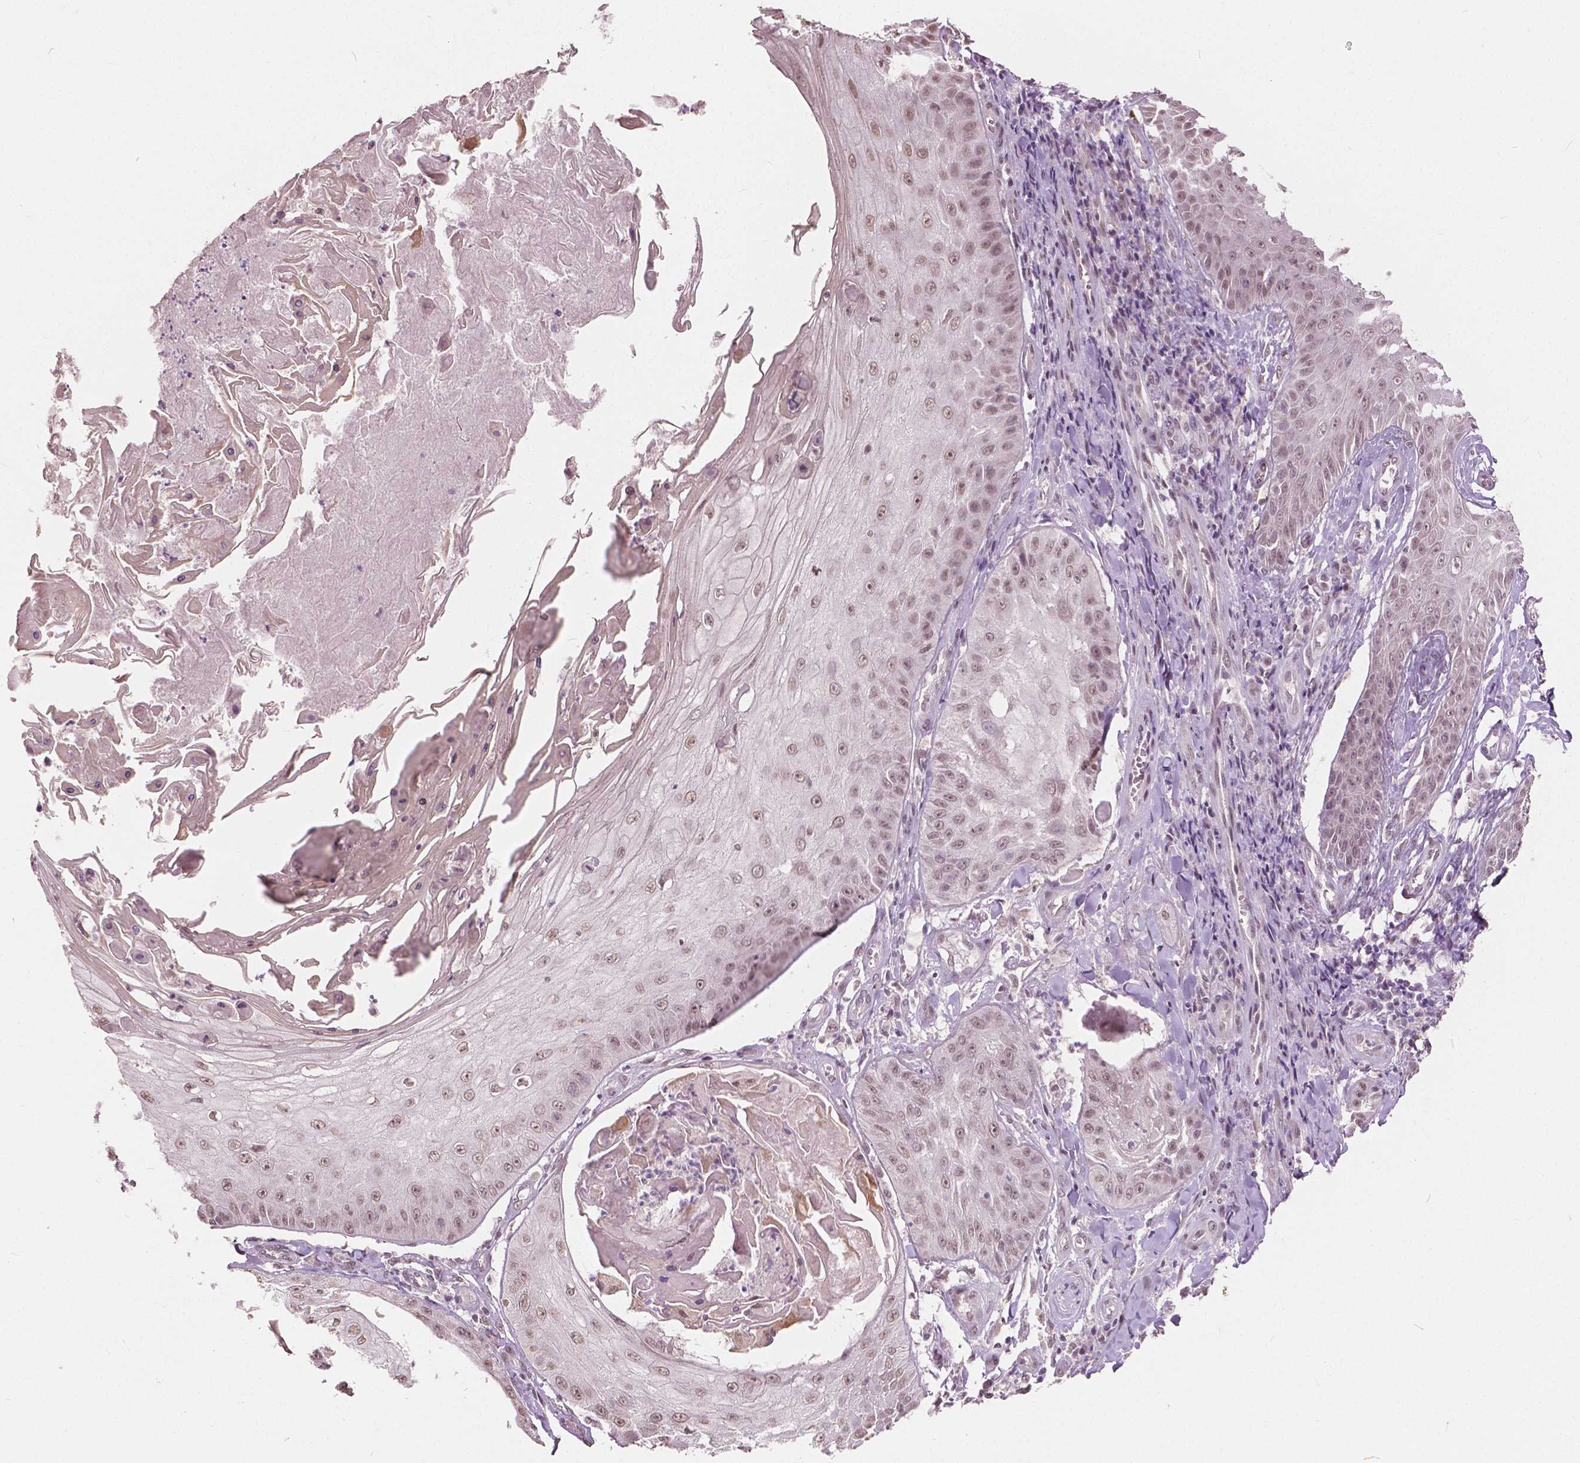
{"staining": {"intensity": "moderate", "quantity": ">75%", "location": "nuclear"}, "tissue": "skin cancer", "cell_type": "Tumor cells", "image_type": "cancer", "snomed": [{"axis": "morphology", "description": "Squamous cell carcinoma, NOS"}, {"axis": "topography", "description": "Skin"}], "caption": "Immunohistochemistry (IHC) of human skin cancer exhibits medium levels of moderate nuclear staining in approximately >75% of tumor cells.", "gene": "HOXA10", "patient": {"sex": "male", "age": 70}}